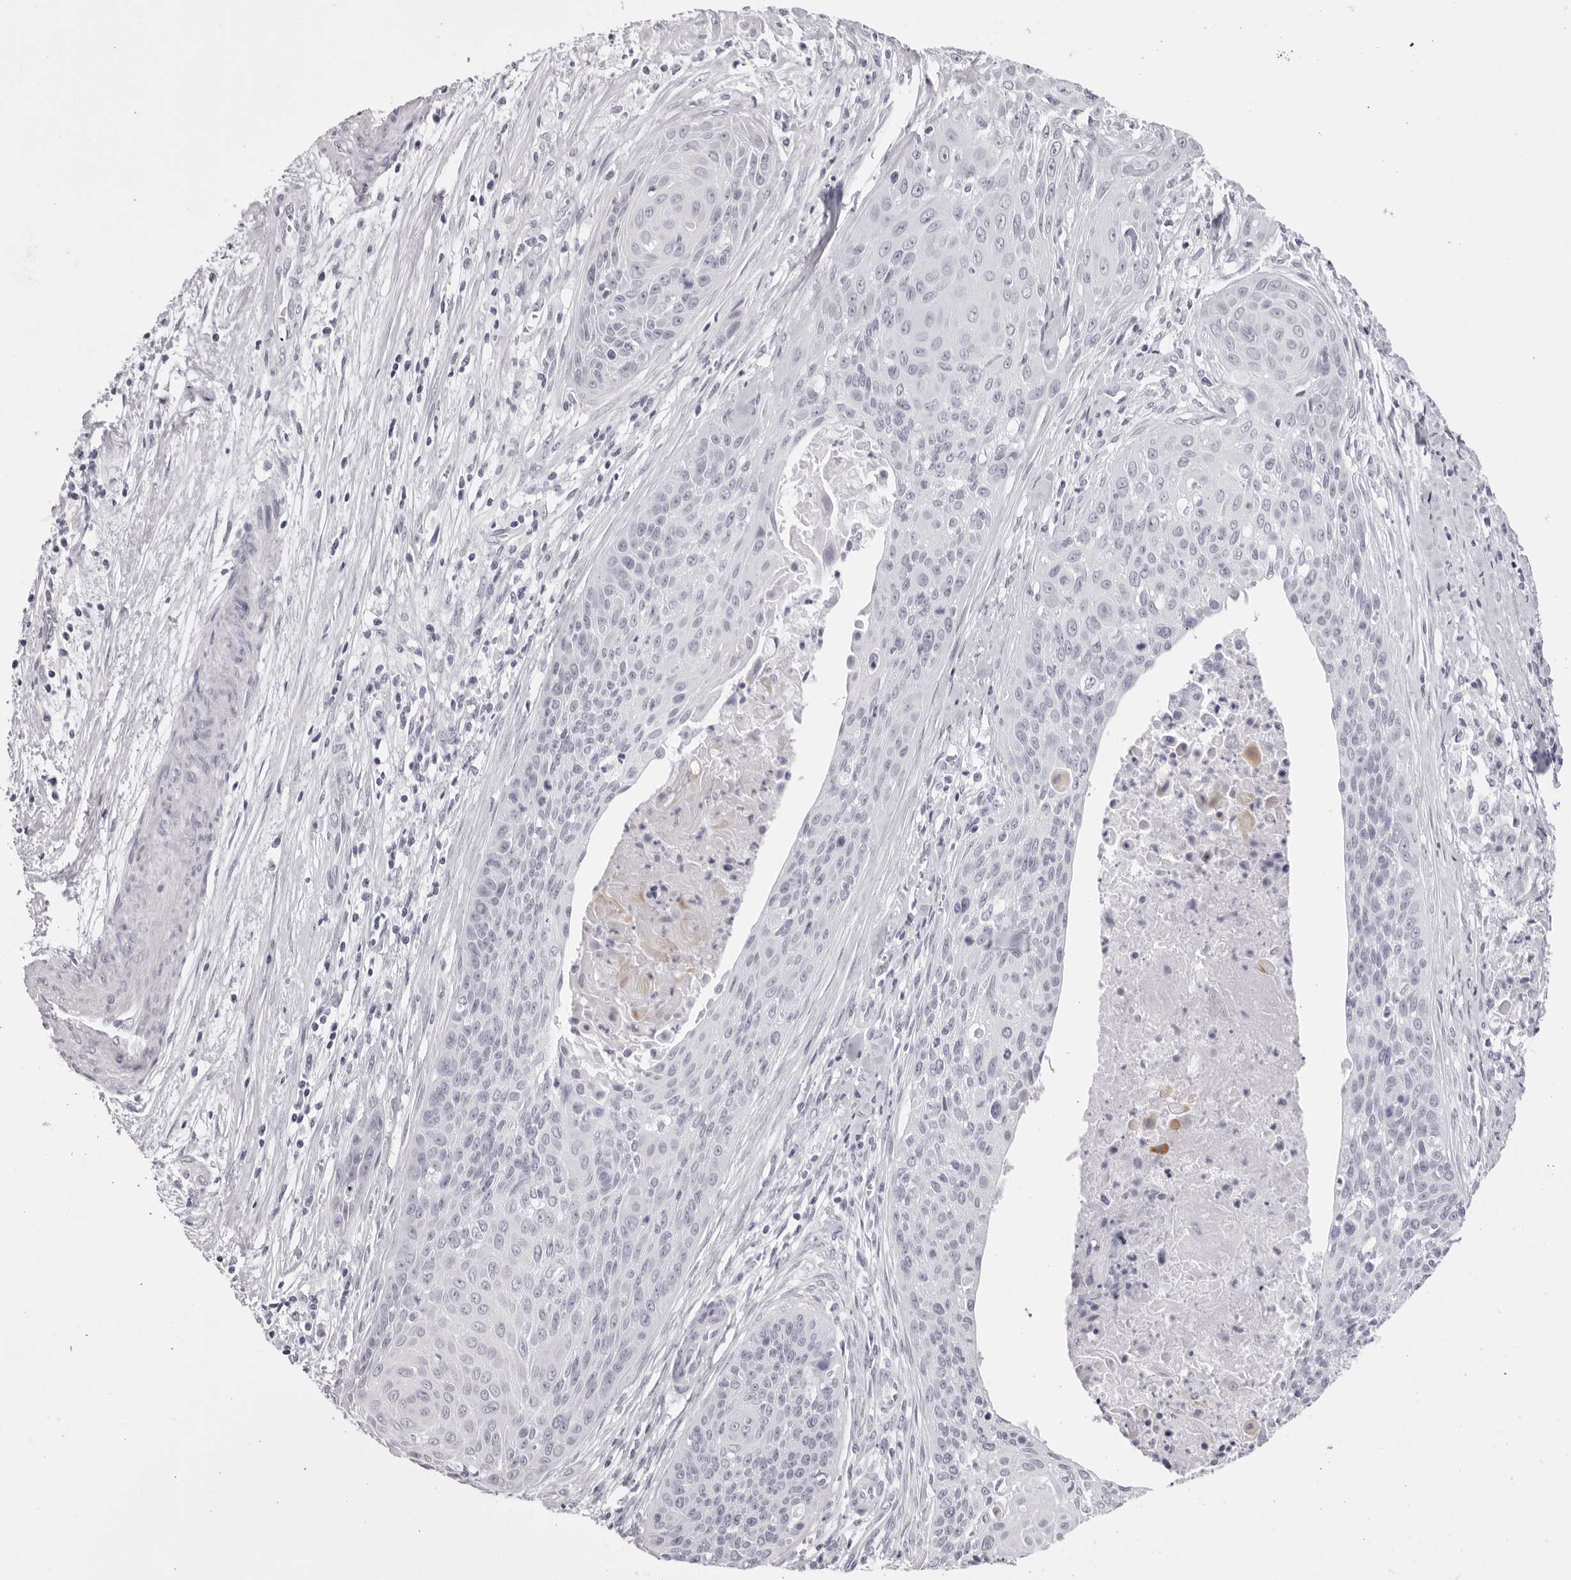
{"staining": {"intensity": "negative", "quantity": "none", "location": "none"}, "tissue": "cervical cancer", "cell_type": "Tumor cells", "image_type": "cancer", "snomed": [{"axis": "morphology", "description": "Squamous cell carcinoma, NOS"}, {"axis": "topography", "description": "Cervix"}], "caption": "Tumor cells show no significant staining in squamous cell carcinoma (cervical).", "gene": "SPTA1", "patient": {"sex": "female", "age": 55}}